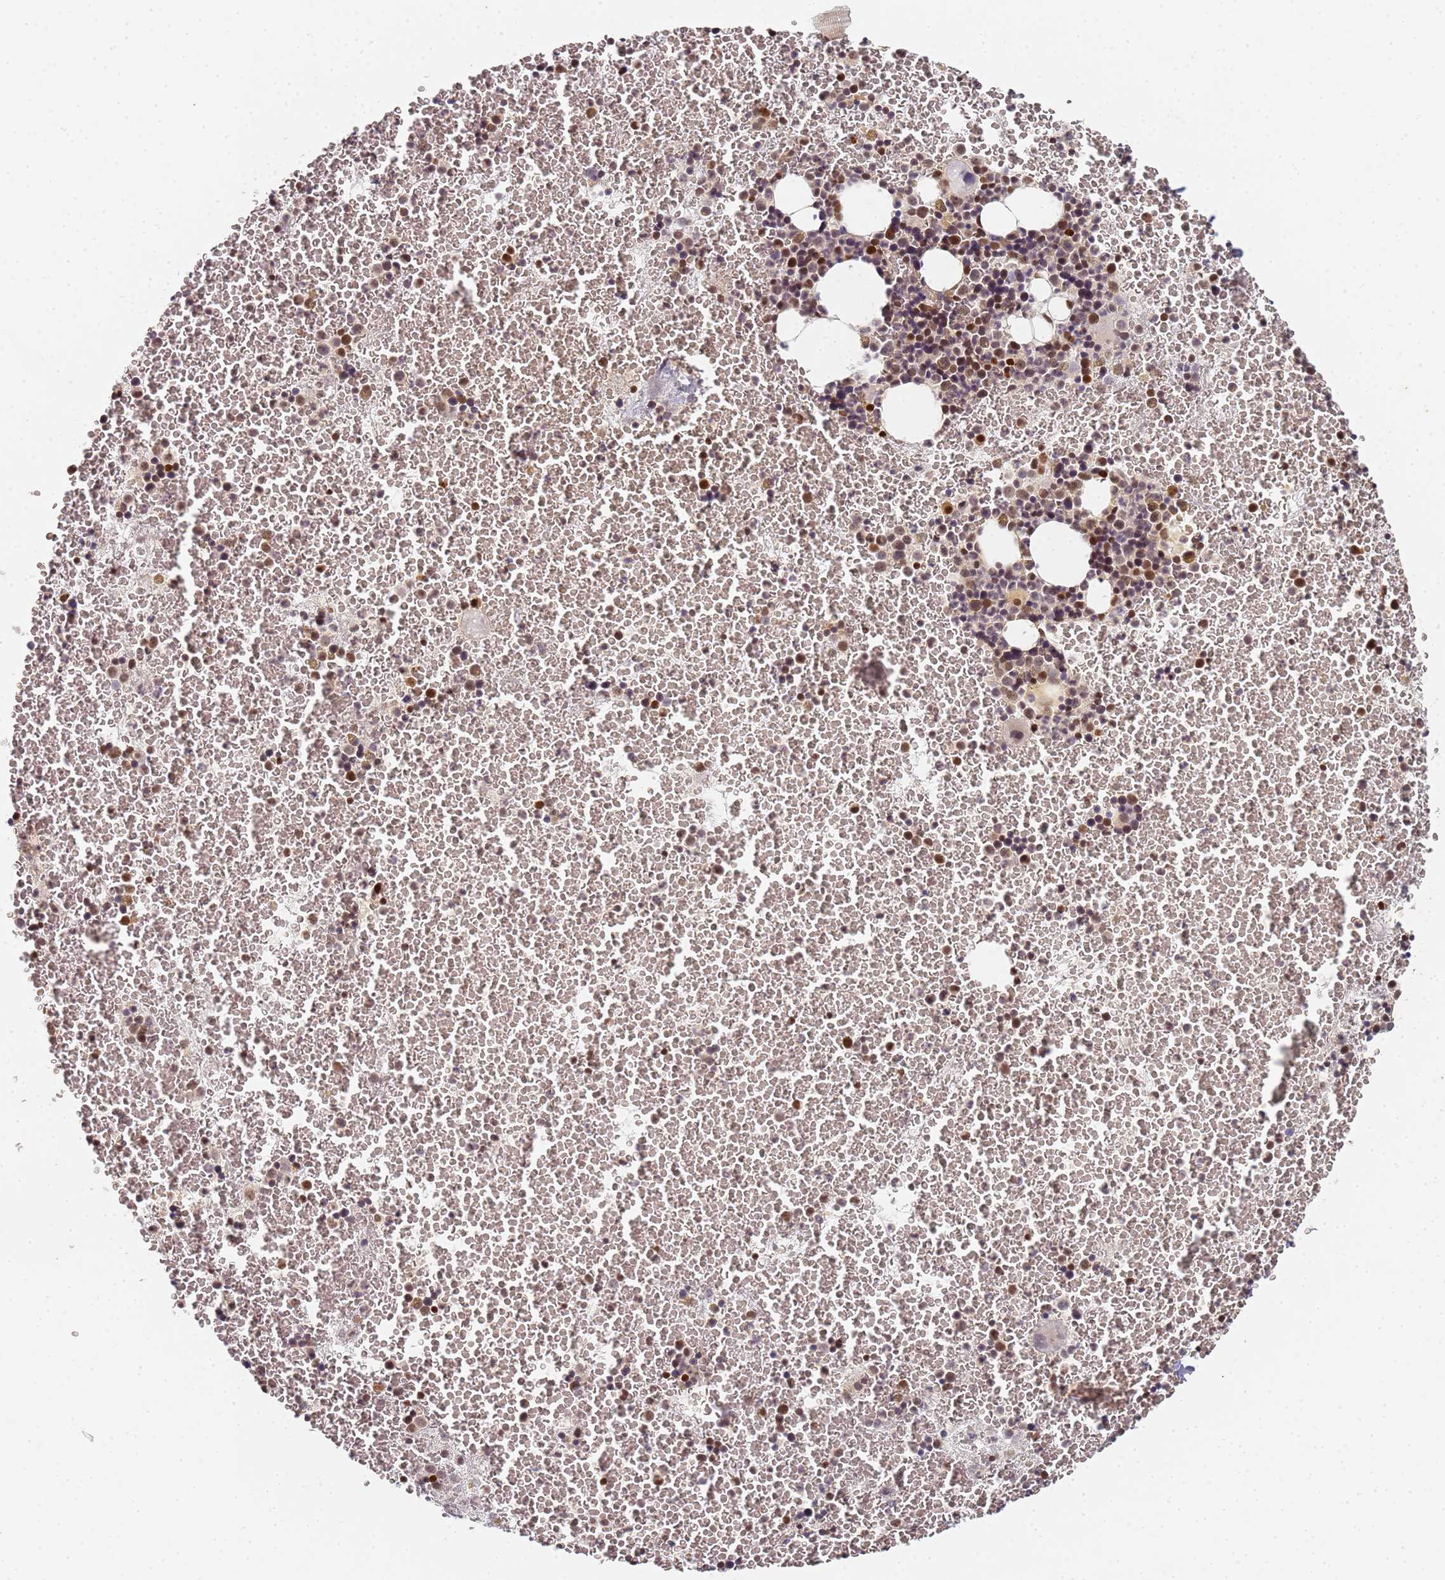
{"staining": {"intensity": "moderate", "quantity": "25%-75%", "location": "nuclear"}, "tissue": "bone marrow", "cell_type": "Hematopoietic cells", "image_type": "normal", "snomed": [{"axis": "morphology", "description": "Normal tissue, NOS"}, {"axis": "topography", "description": "Bone marrow"}], "caption": "An immunohistochemistry (IHC) image of normal tissue is shown. Protein staining in brown highlights moderate nuclear positivity in bone marrow within hematopoietic cells.", "gene": "HMCES", "patient": {"sex": "male", "age": 11}}